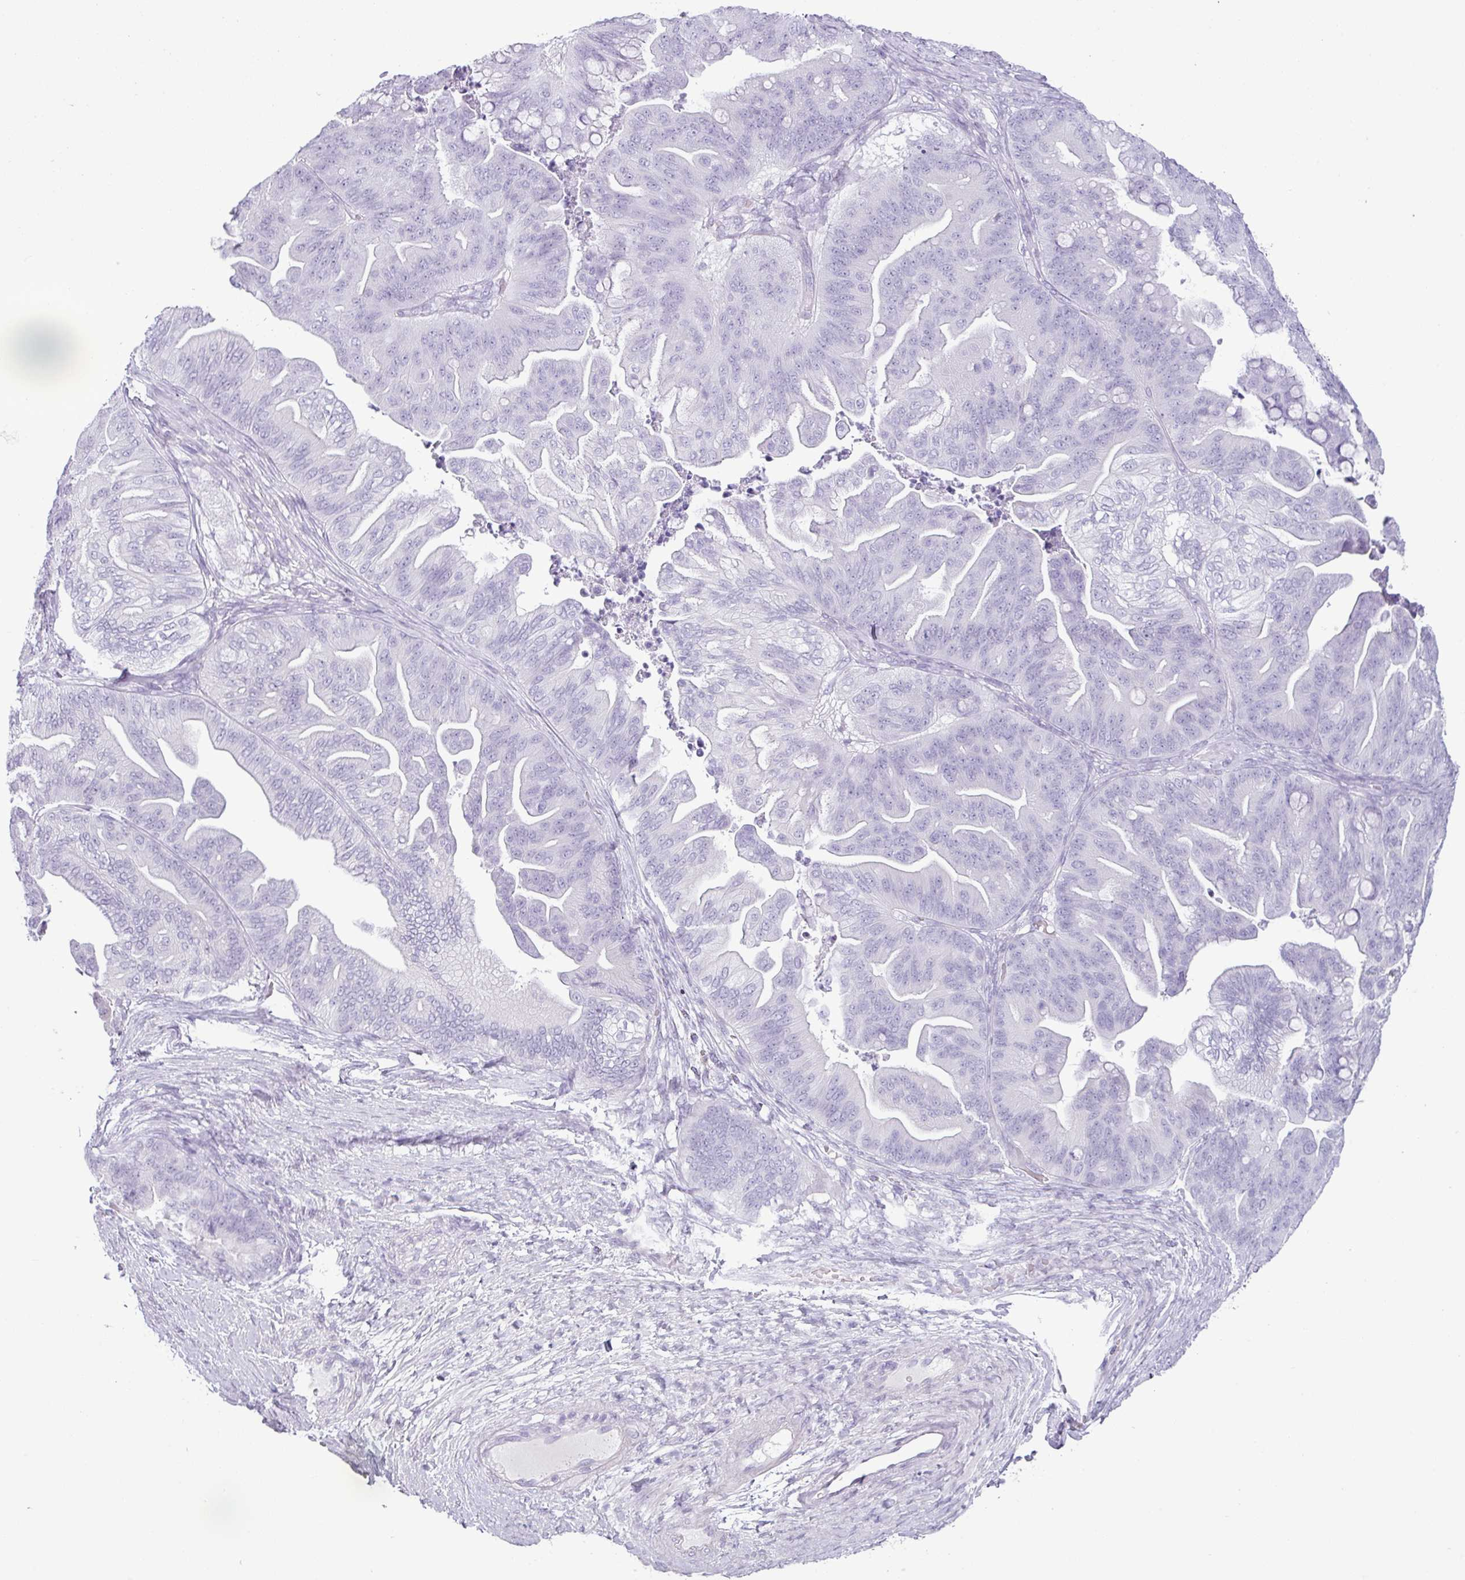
{"staining": {"intensity": "negative", "quantity": "none", "location": "none"}, "tissue": "ovarian cancer", "cell_type": "Tumor cells", "image_type": "cancer", "snomed": [{"axis": "morphology", "description": "Cystadenocarcinoma, mucinous, NOS"}, {"axis": "topography", "description": "Ovary"}], "caption": "Immunohistochemistry (IHC) of mucinous cystadenocarcinoma (ovarian) demonstrates no staining in tumor cells.", "gene": "CDH16", "patient": {"sex": "female", "age": 67}}